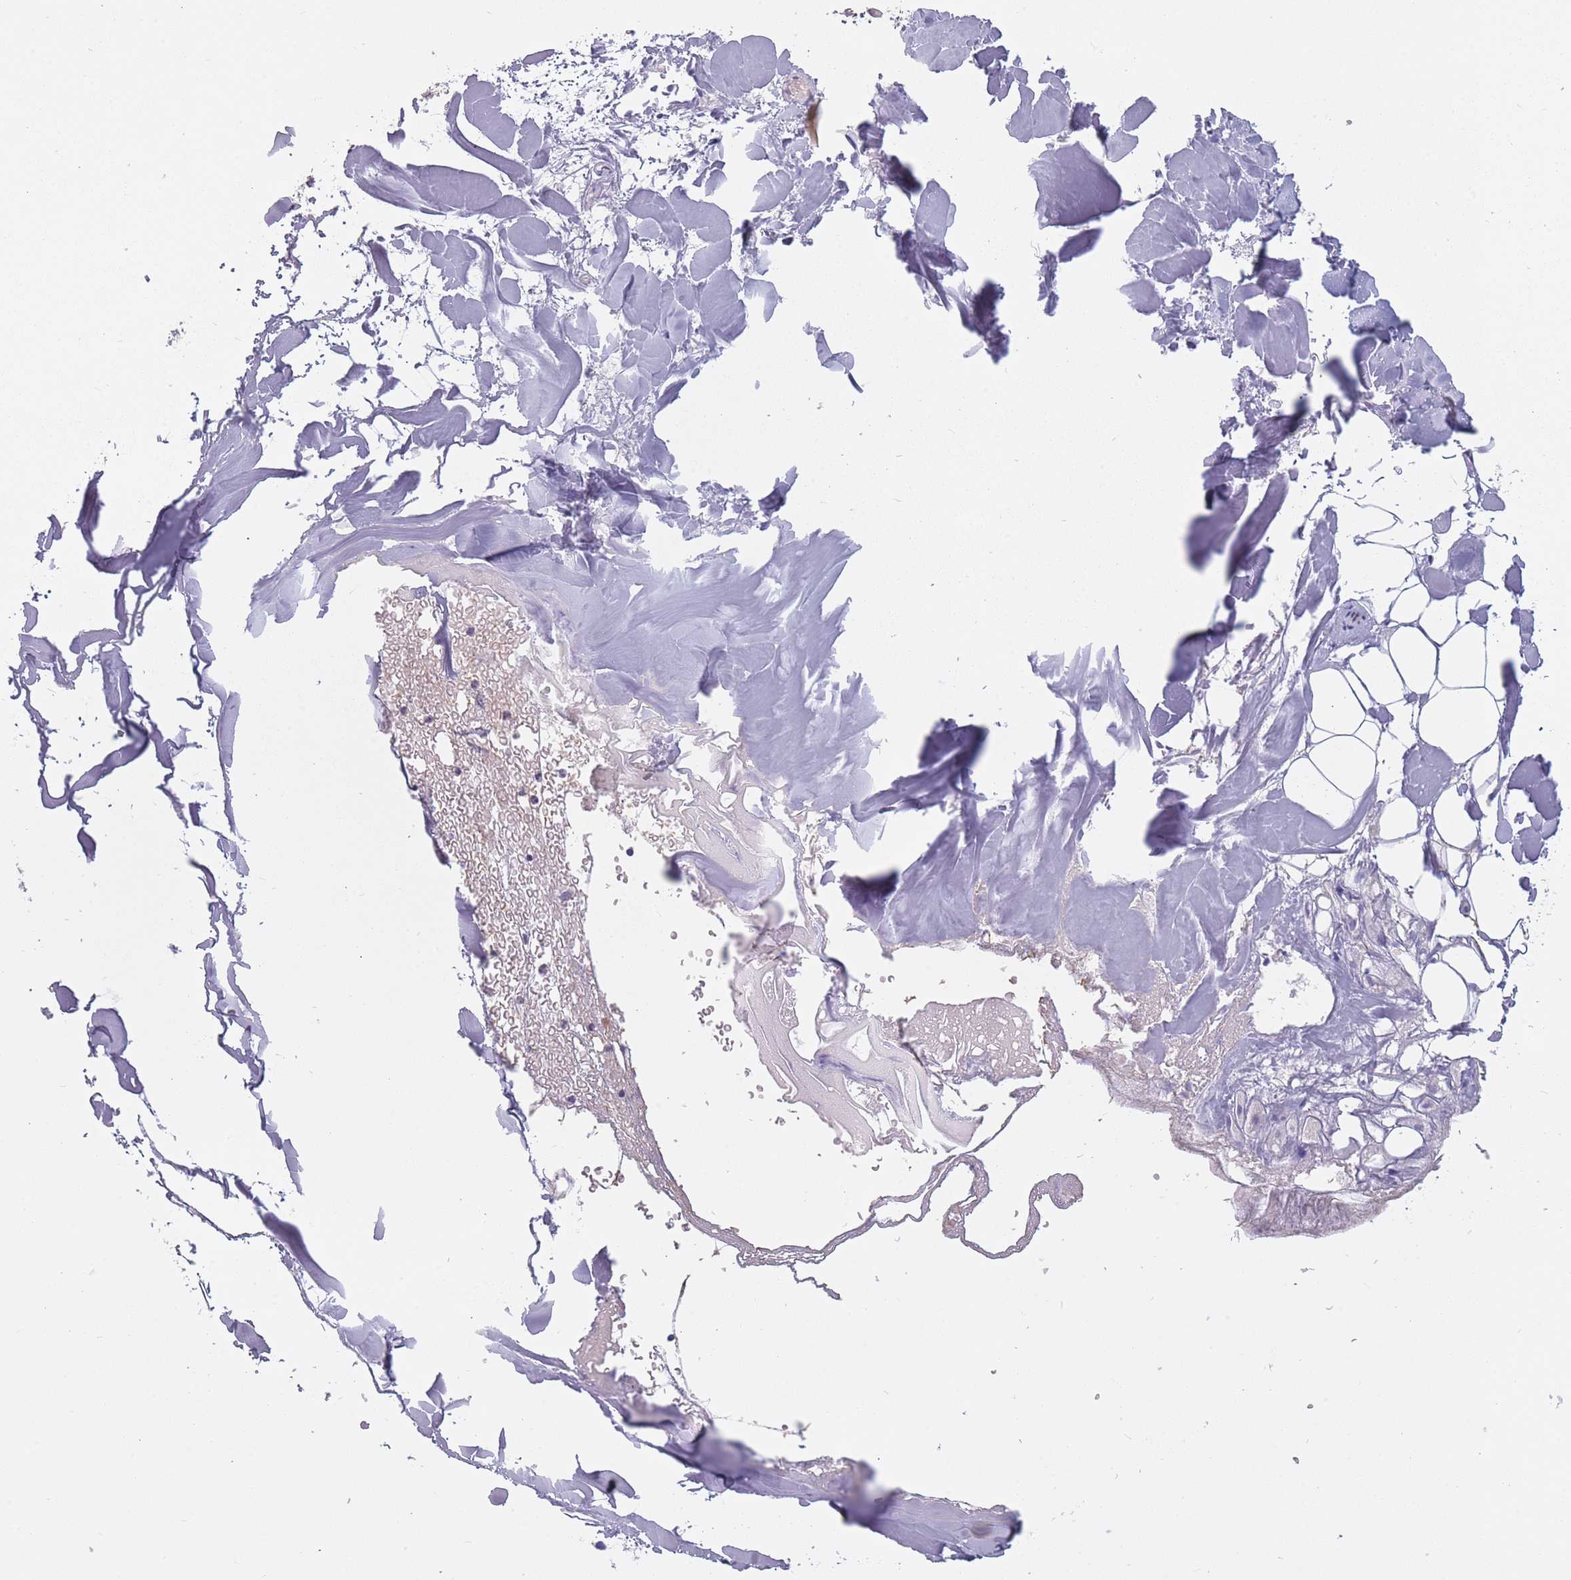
{"staining": {"intensity": "negative", "quantity": "none", "location": "none"}, "tissue": "adipose tissue", "cell_type": "Adipocytes", "image_type": "normal", "snomed": [{"axis": "morphology", "description": "Normal tissue, NOS"}, {"axis": "topography", "description": "Peripheral nerve tissue"}], "caption": "Immunohistochemistry (IHC) histopathology image of normal adipose tissue: adipose tissue stained with DAB shows no significant protein staining in adipocytes.", "gene": "FAM83F", "patient": {"sex": "male", "age": 74}}